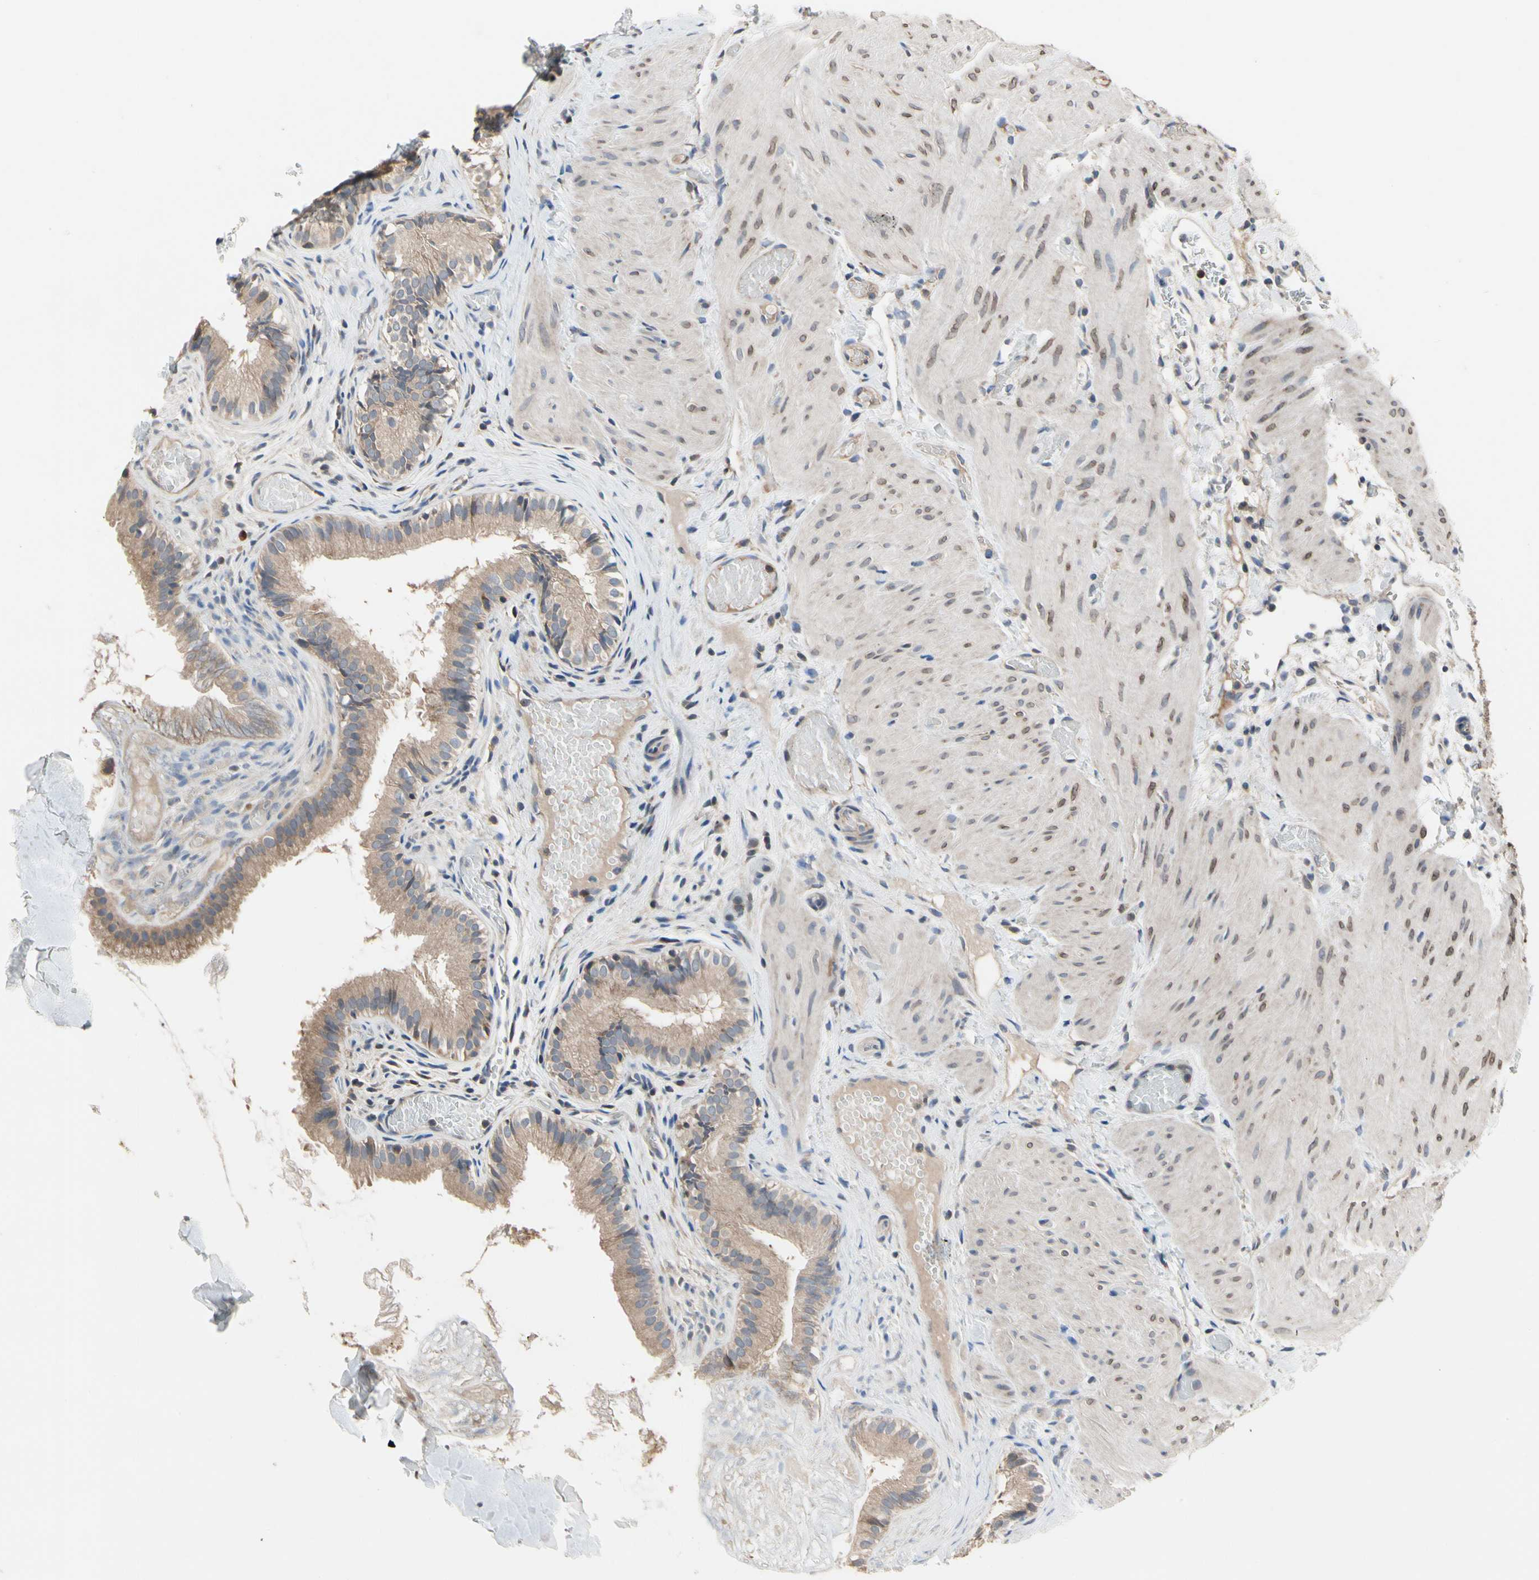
{"staining": {"intensity": "moderate", "quantity": ">75%", "location": "cytoplasmic/membranous"}, "tissue": "gallbladder", "cell_type": "Glandular cells", "image_type": "normal", "snomed": [{"axis": "morphology", "description": "Normal tissue, NOS"}, {"axis": "topography", "description": "Gallbladder"}], "caption": "Immunohistochemical staining of benign human gallbladder reveals >75% levels of moderate cytoplasmic/membranous protein staining in about >75% of glandular cells.", "gene": "MMEL1", "patient": {"sex": "female", "age": 26}}